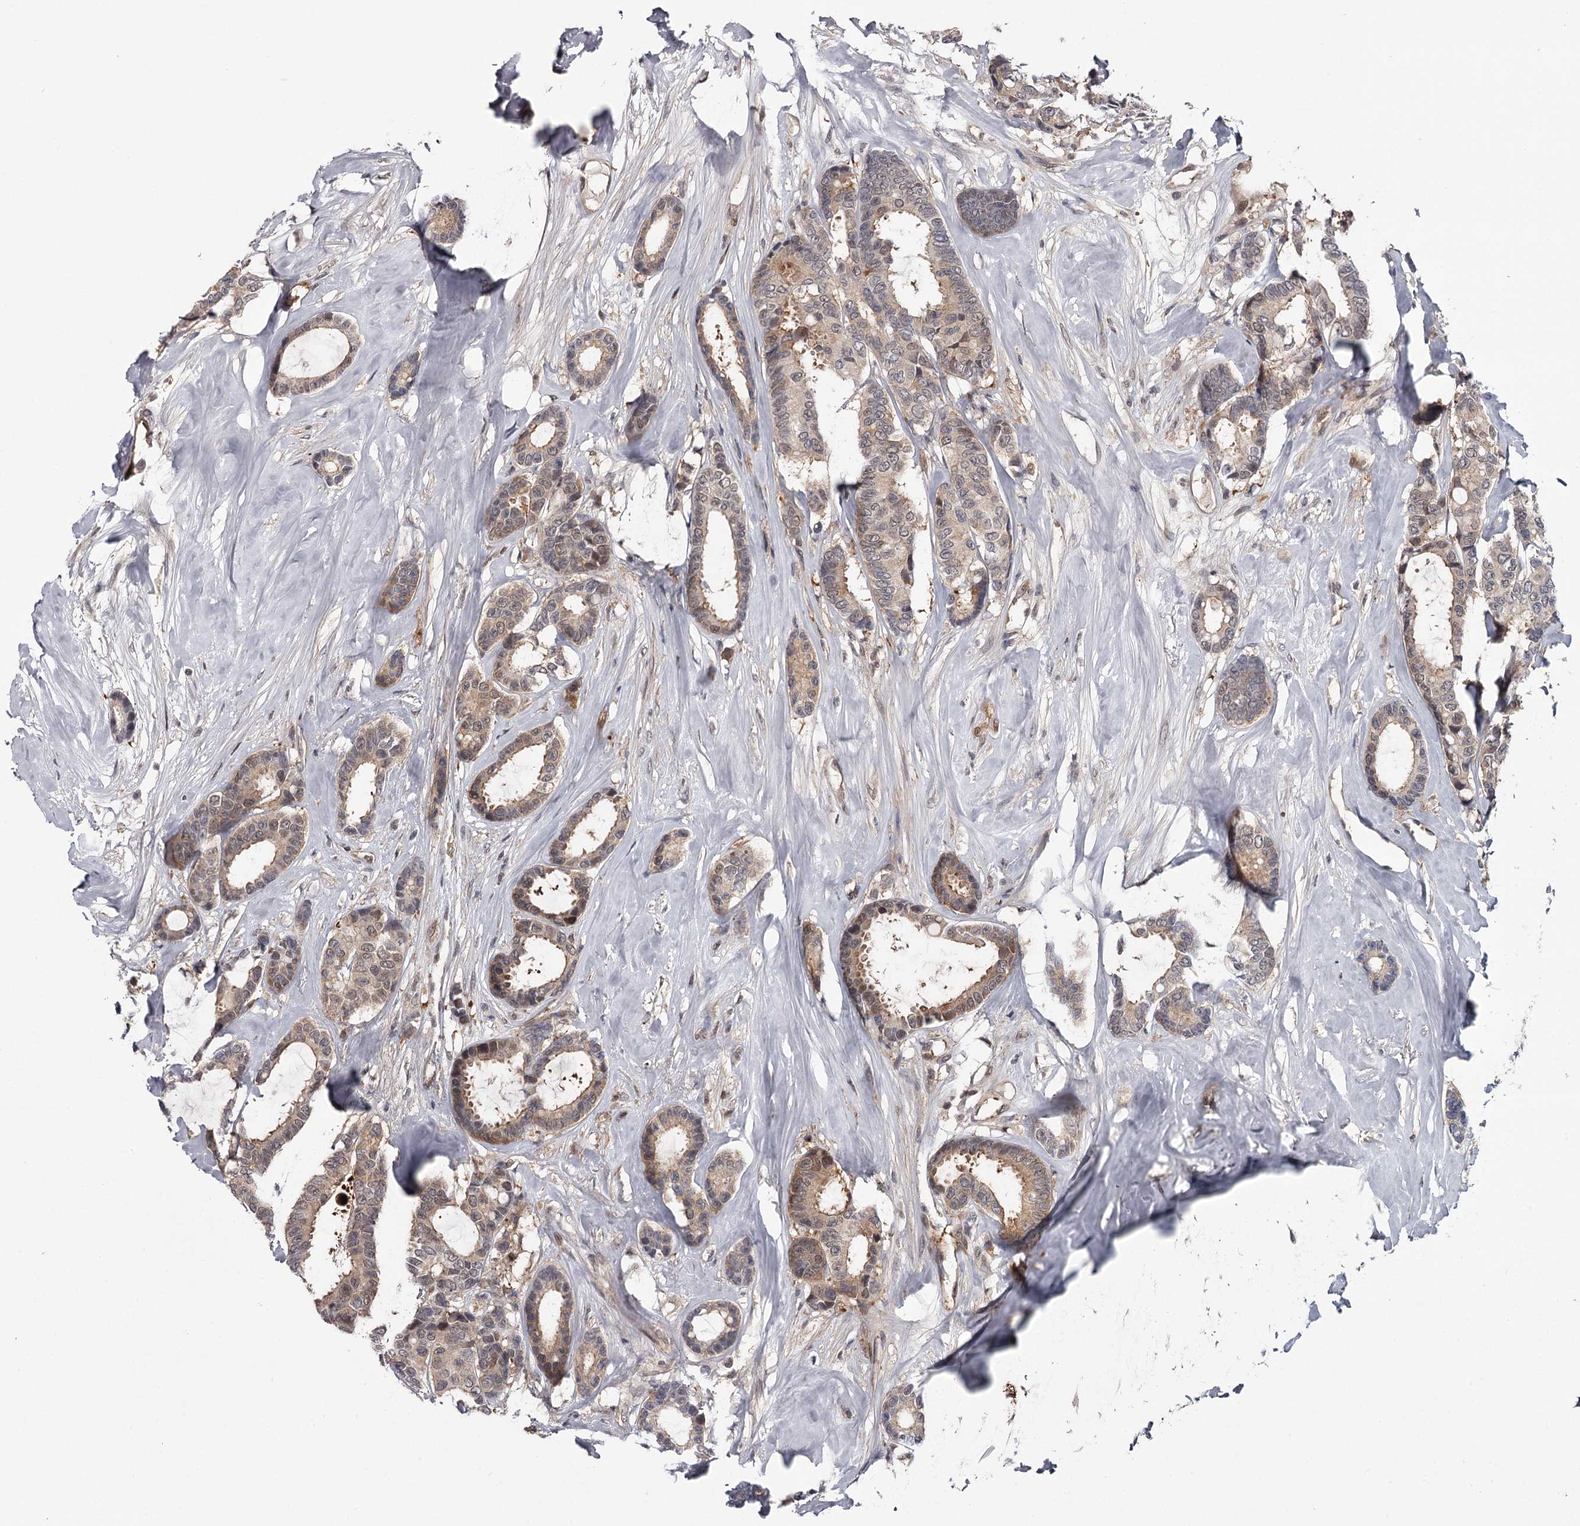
{"staining": {"intensity": "weak", "quantity": "<25%", "location": "cytoplasmic/membranous"}, "tissue": "breast cancer", "cell_type": "Tumor cells", "image_type": "cancer", "snomed": [{"axis": "morphology", "description": "Duct carcinoma"}, {"axis": "topography", "description": "Breast"}], "caption": "The photomicrograph shows no staining of tumor cells in breast cancer.", "gene": "GTSF1", "patient": {"sex": "female", "age": 87}}